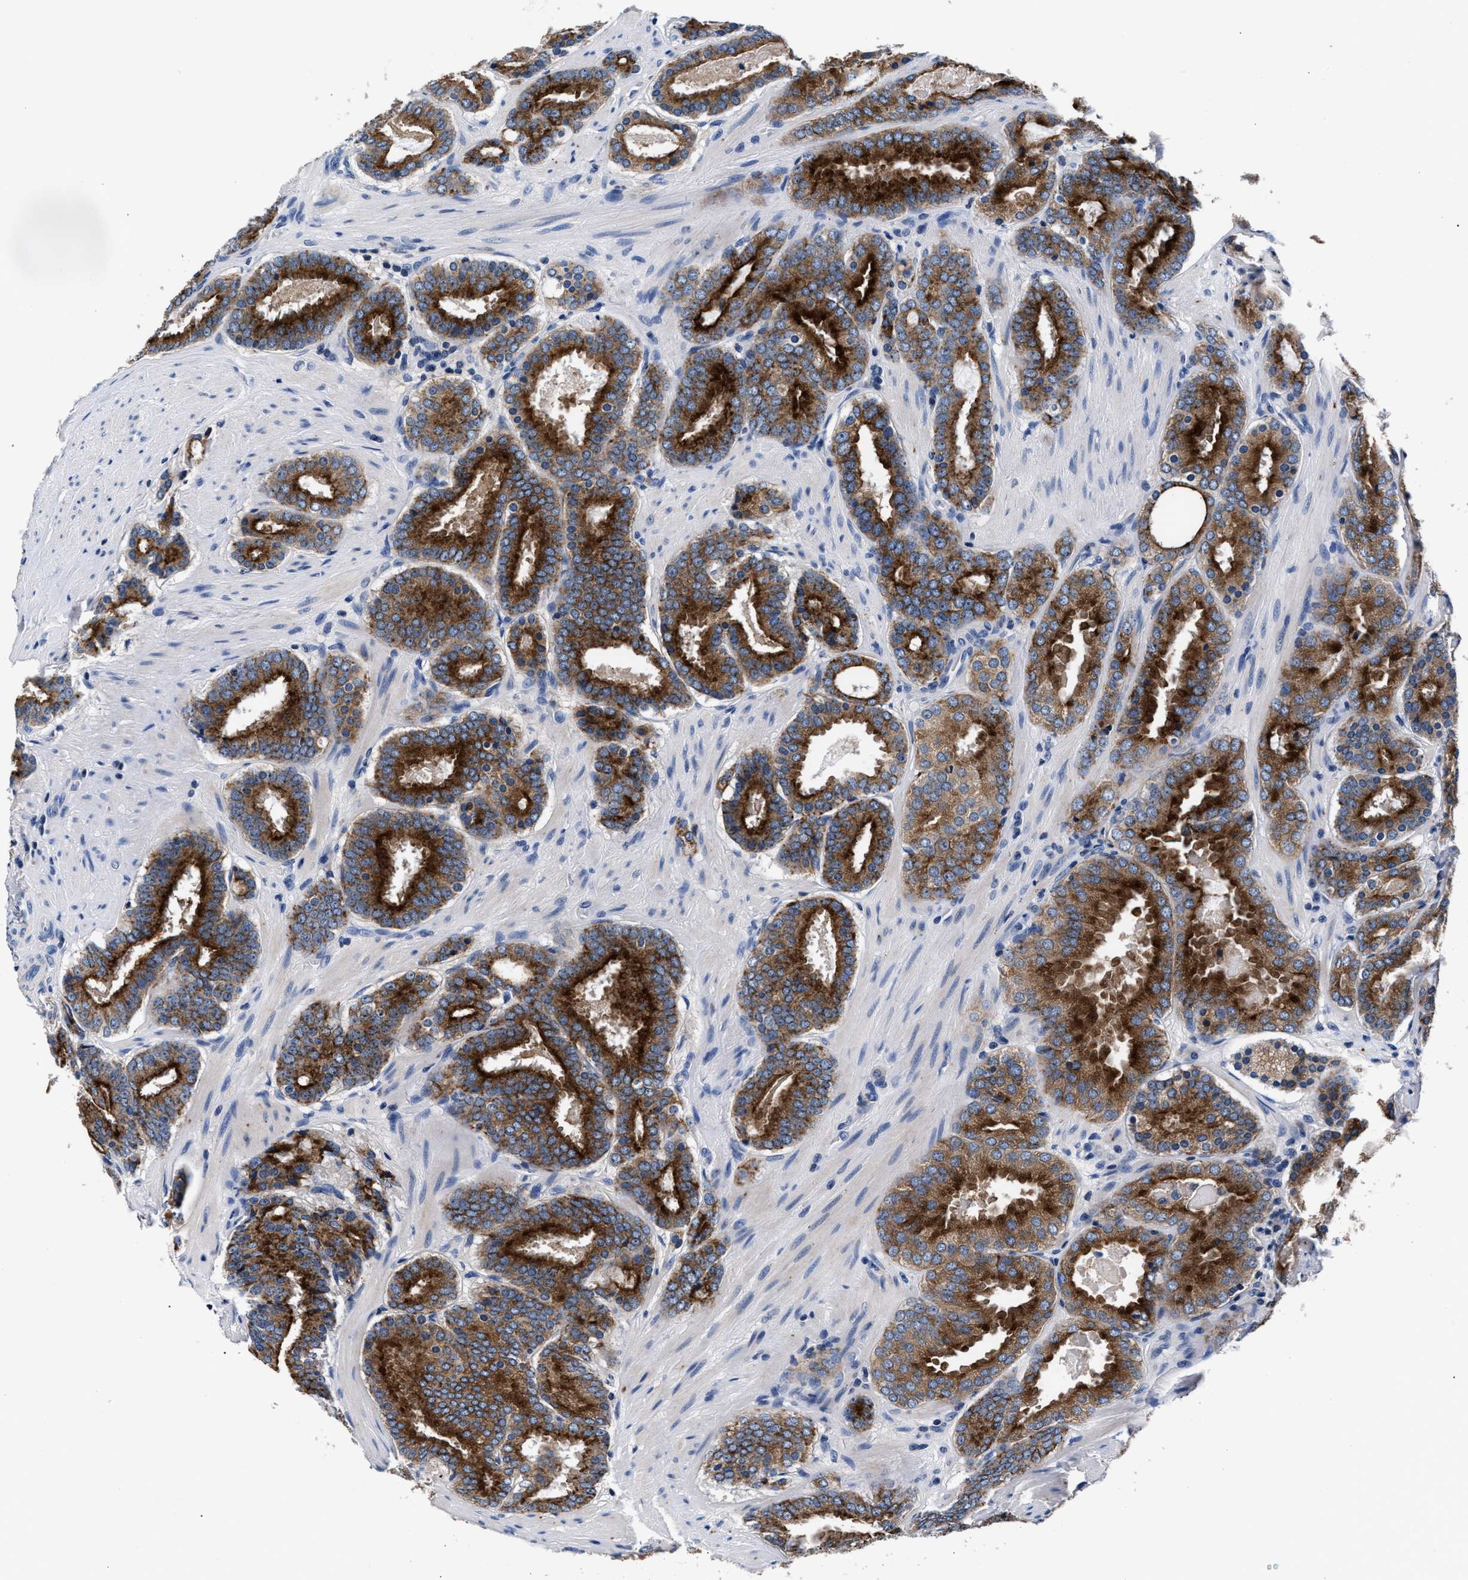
{"staining": {"intensity": "strong", "quantity": ">75%", "location": "cytoplasmic/membranous"}, "tissue": "prostate cancer", "cell_type": "Tumor cells", "image_type": "cancer", "snomed": [{"axis": "morphology", "description": "Adenocarcinoma, Low grade"}, {"axis": "topography", "description": "Prostate"}], "caption": "Strong cytoplasmic/membranous protein expression is appreciated in approximately >75% of tumor cells in prostate cancer. (Brightfield microscopy of DAB IHC at high magnification).", "gene": "PHF24", "patient": {"sex": "male", "age": 69}}